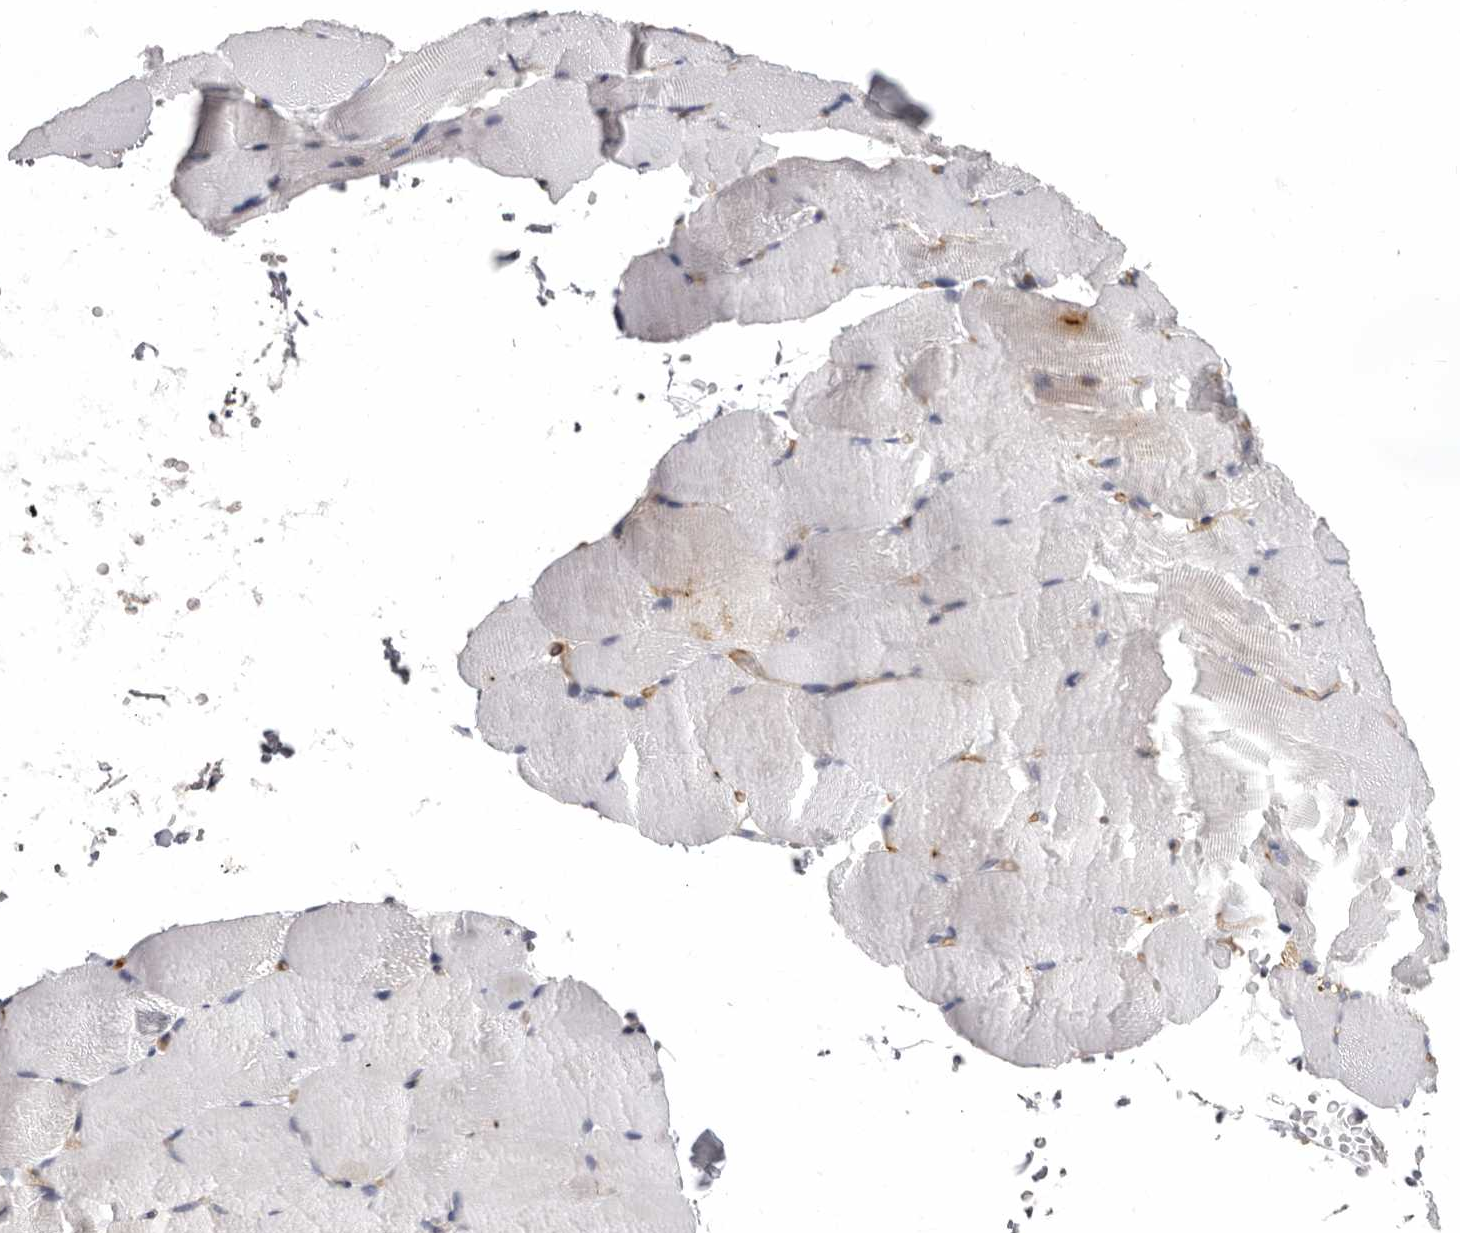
{"staining": {"intensity": "weak", "quantity": "<25%", "location": "cytoplasmic/membranous"}, "tissue": "skeletal muscle", "cell_type": "Myocytes", "image_type": "normal", "snomed": [{"axis": "morphology", "description": "Normal tissue, NOS"}, {"axis": "topography", "description": "Skeletal muscle"}, {"axis": "topography", "description": "Parathyroid gland"}], "caption": "Immunohistochemistry image of unremarkable skeletal muscle stained for a protein (brown), which displays no staining in myocytes.", "gene": "ENAH", "patient": {"sex": "female", "age": 37}}